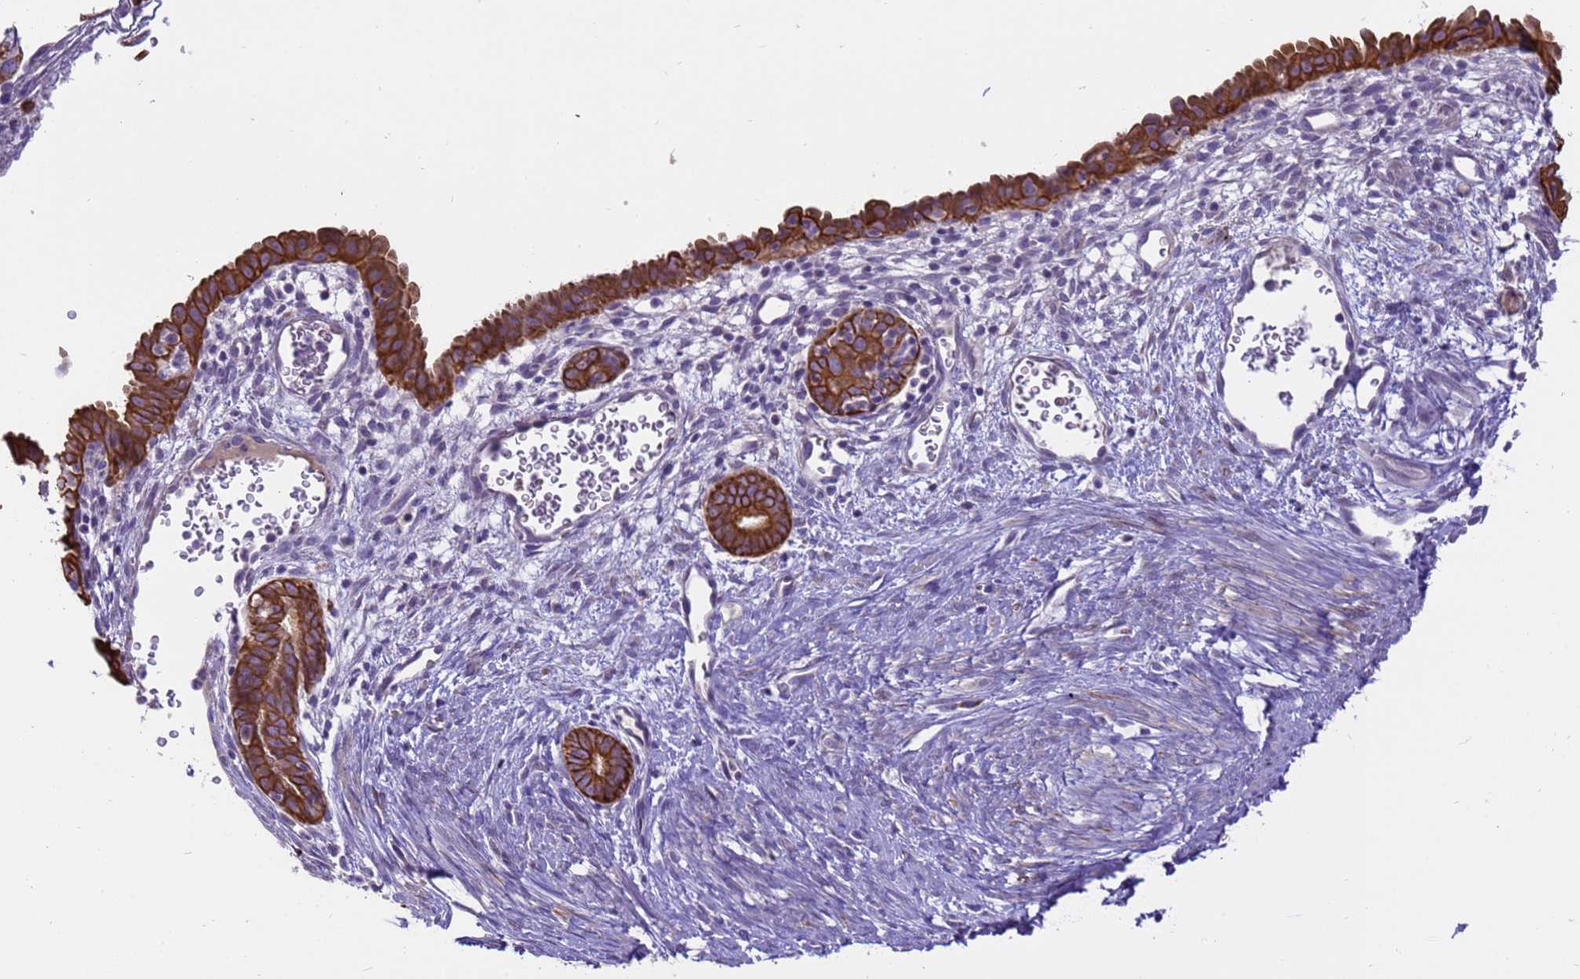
{"staining": {"intensity": "strong", "quantity": ">75%", "location": "cytoplasmic/membranous"}, "tissue": "endometrial cancer", "cell_type": "Tumor cells", "image_type": "cancer", "snomed": [{"axis": "morphology", "description": "Adenocarcinoma, NOS"}, {"axis": "topography", "description": "Endometrium"}], "caption": "Endometrial cancer (adenocarcinoma) stained with immunohistochemistry (IHC) exhibits strong cytoplasmic/membranous staining in approximately >75% of tumor cells. Using DAB (brown) and hematoxylin (blue) stains, captured at high magnification using brightfield microscopy.", "gene": "PIEZO2", "patient": {"sex": "female", "age": 51}}